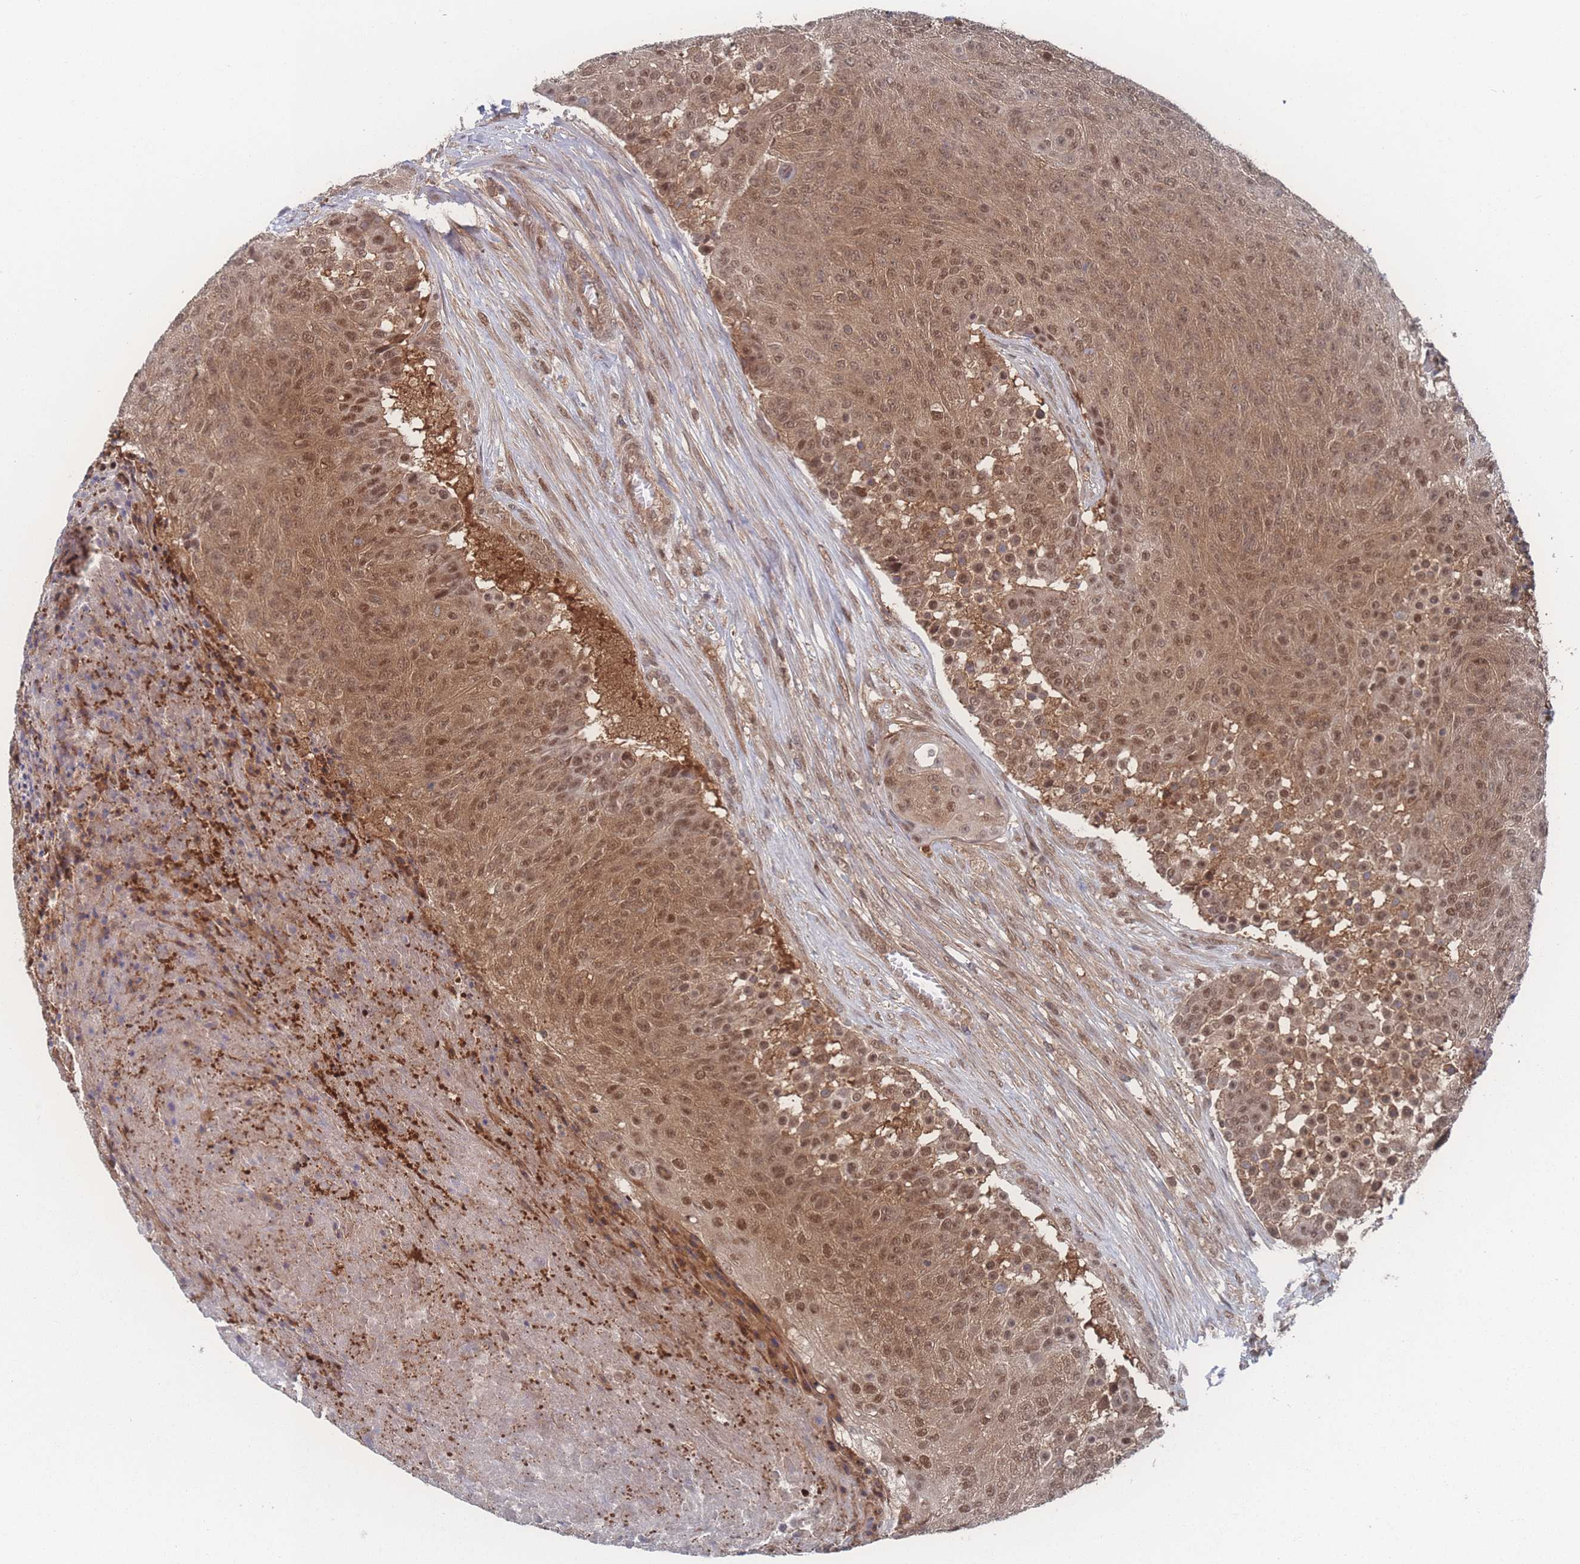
{"staining": {"intensity": "moderate", "quantity": ">75%", "location": "cytoplasmic/membranous,nuclear"}, "tissue": "urothelial cancer", "cell_type": "Tumor cells", "image_type": "cancer", "snomed": [{"axis": "morphology", "description": "Urothelial carcinoma, High grade"}, {"axis": "topography", "description": "Urinary bladder"}], "caption": "Immunohistochemical staining of human urothelial cancer demonstrates moderate cytoplasmic/membranous and nuclear protein expression in approximately >75% of tumor cells.", "gene": "PSMA1", "patient": {"sex": "female", "age": 63}}